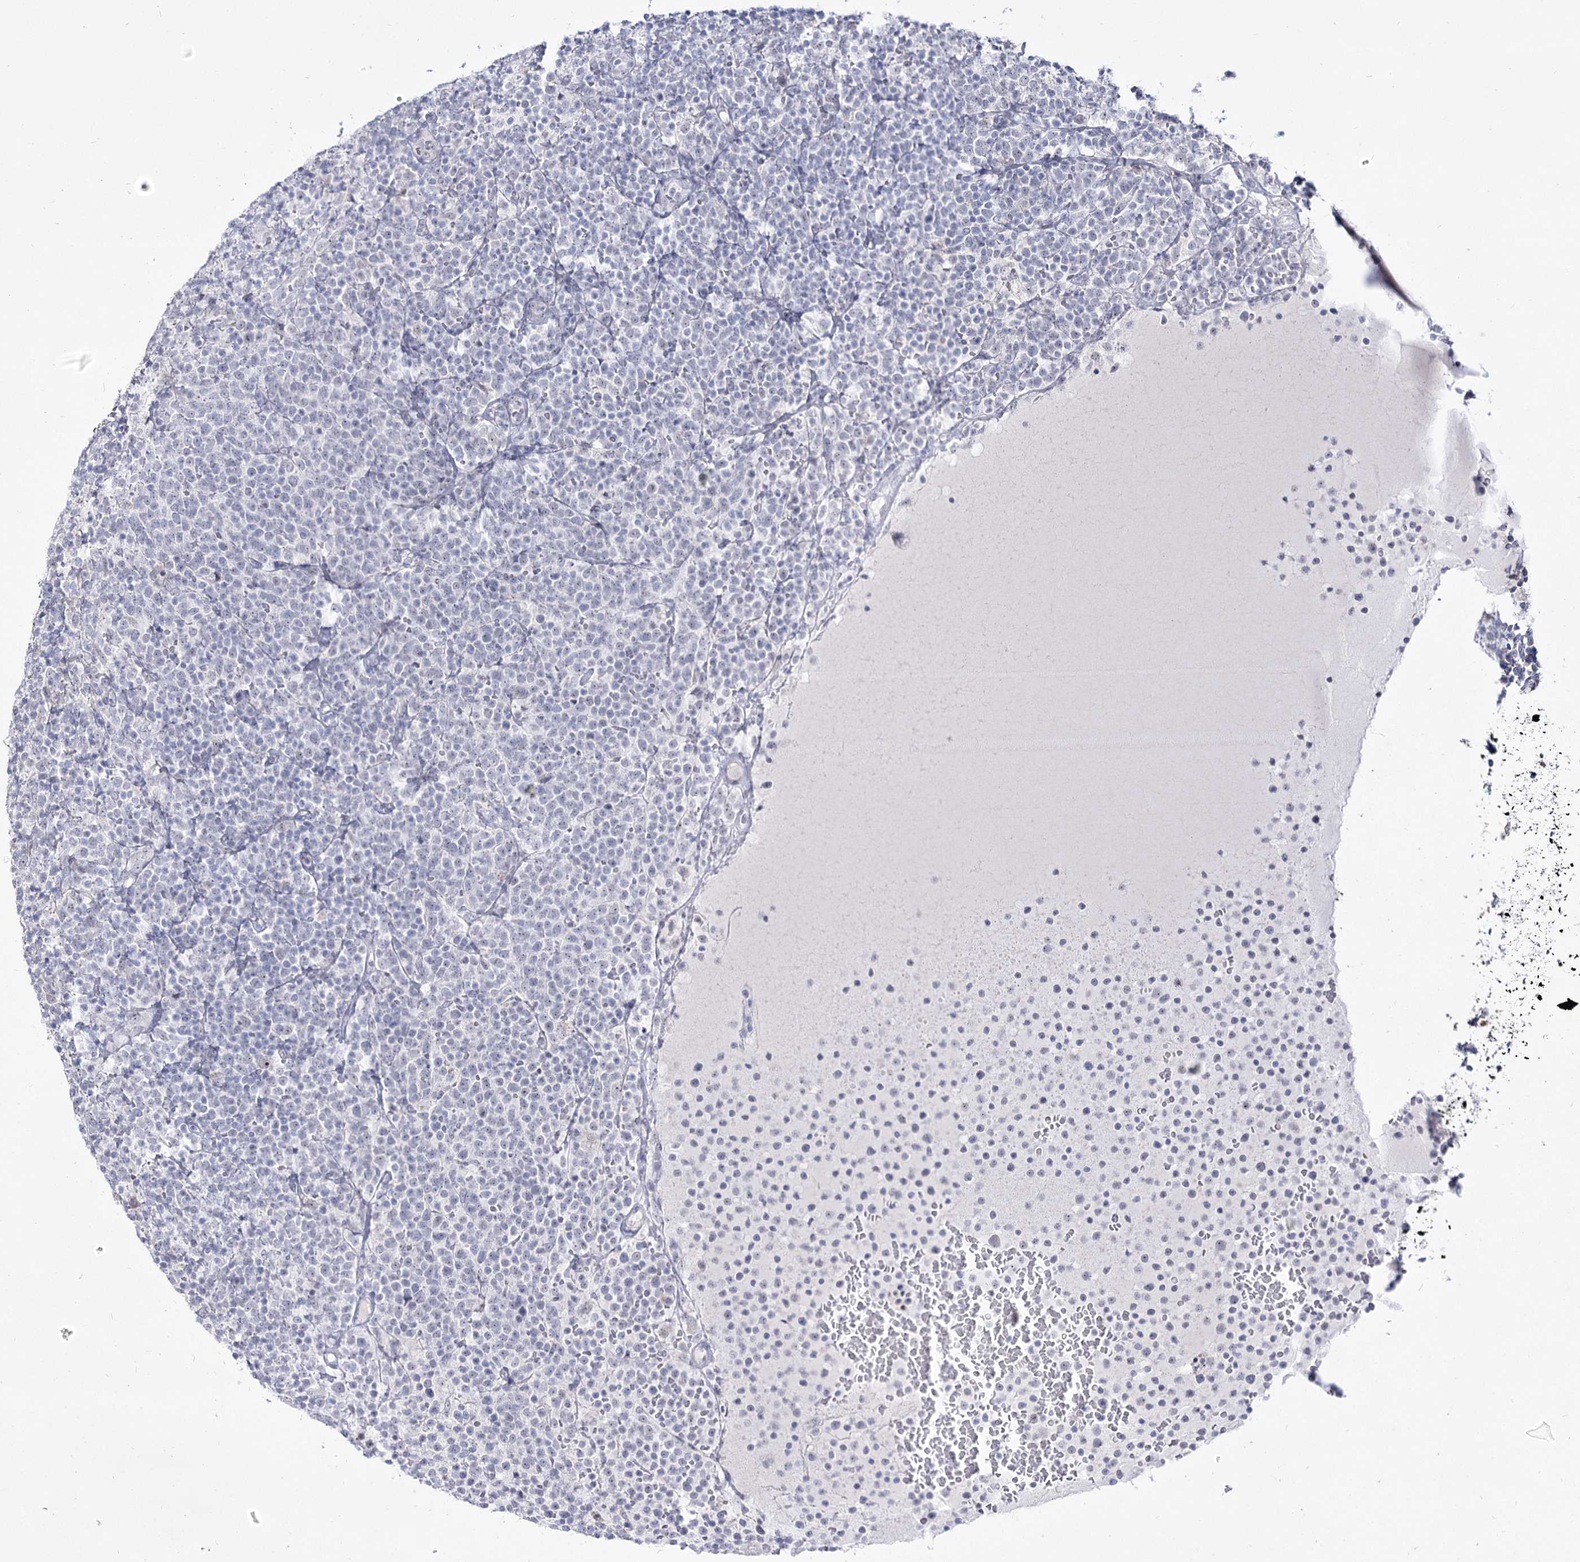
{"staining": {"intensity": "negative", "quantity": "none", "location": "none"}, "tissue": "lymphoma", "cell_type": "Tumor cells", "image_type": "cancer", "snomed": [{"axis": "morphology", "description": "Malignant lymphoma, non-Hodgkin's type, High grade"}, {"axis": "topography", "description": "Lymph node"}], "caption": "The image exhibits no staining of tumor cells in lymphoma. Nuclei are stained in blue.", "gene": "DDX50", "patient": {"sex": "male", "age": 61}}